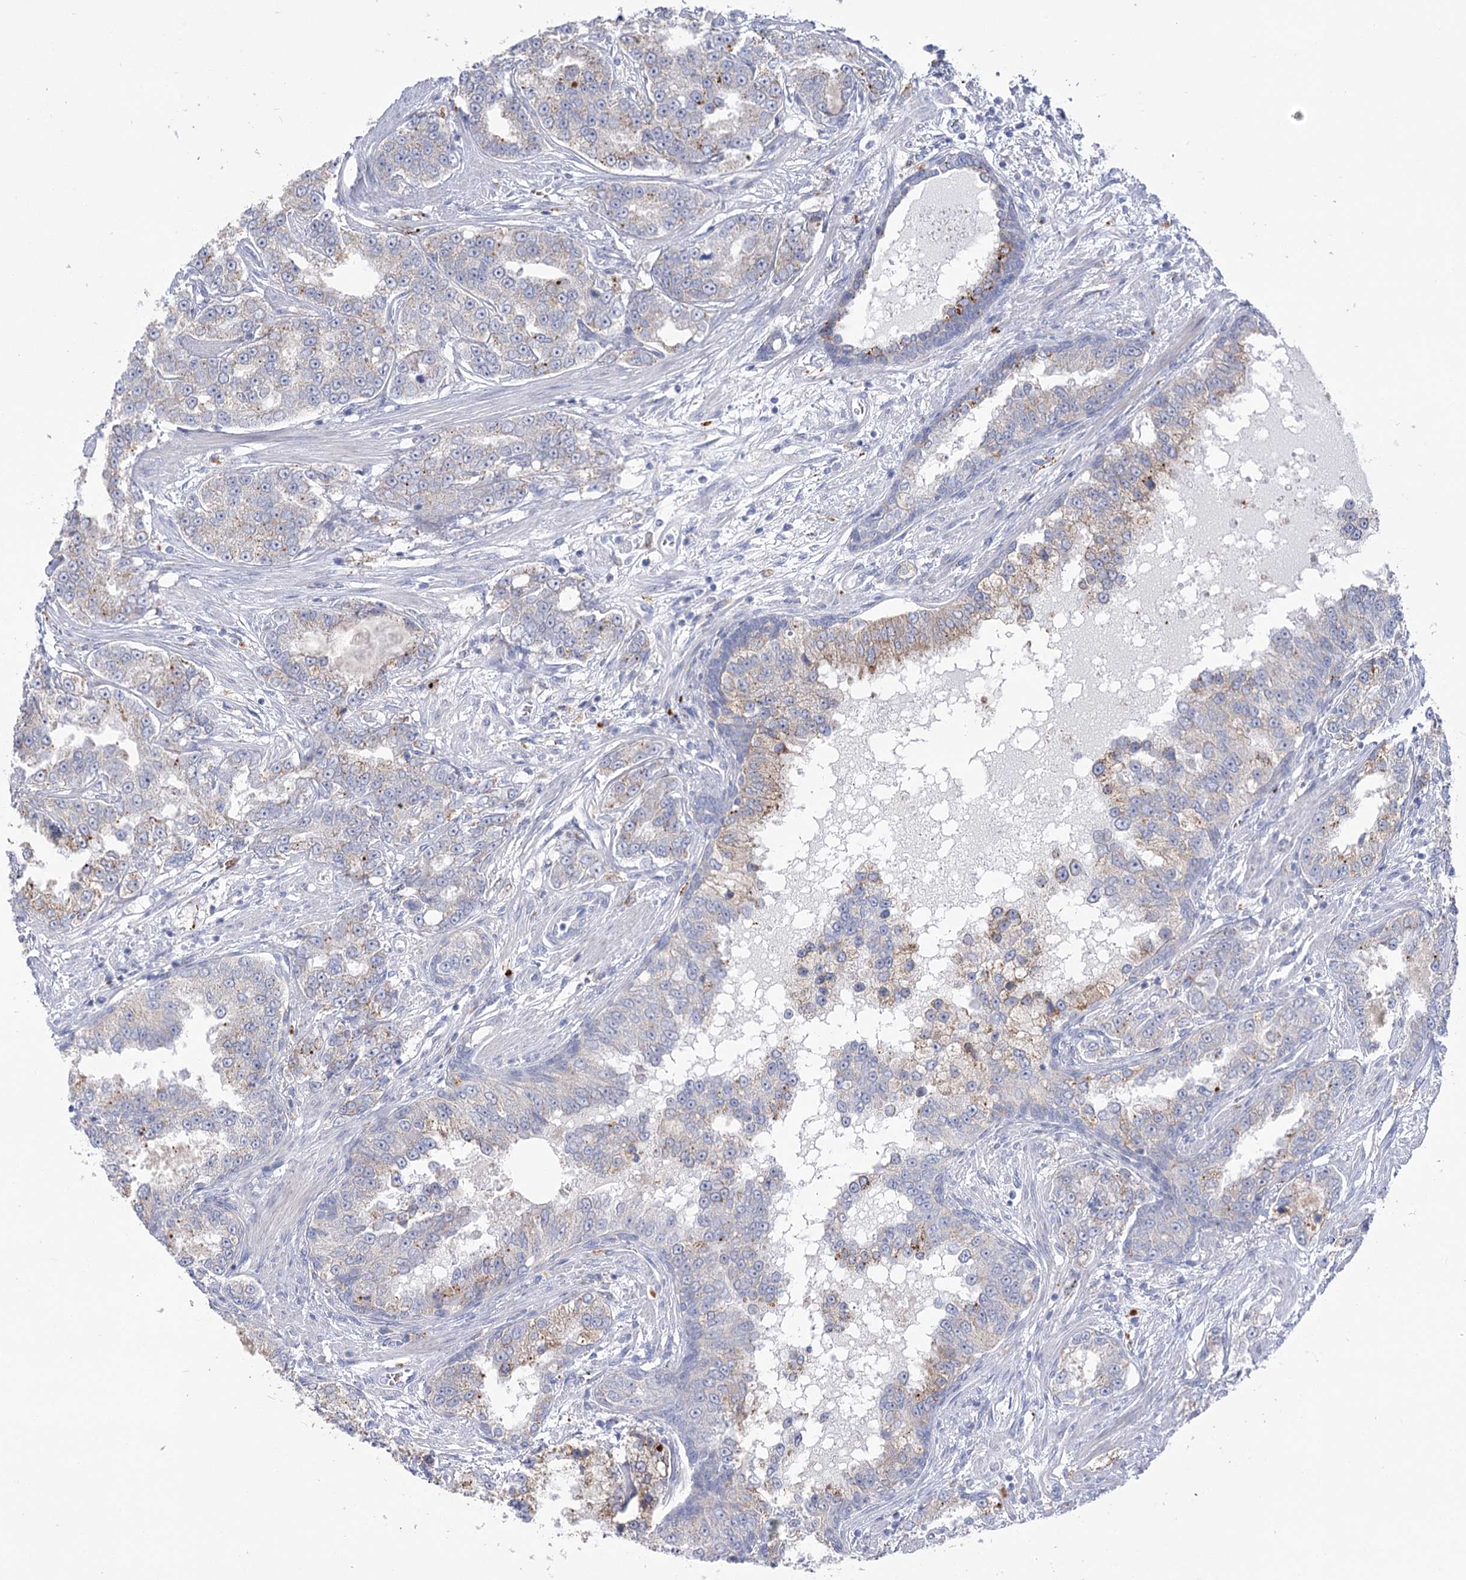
{"staining": {"intensity": "weak", "quantity": "25%-75%", "location": "cytoplasmic/membranous"}, "tissue": "prostate cancer", "cell_type": "Tumor cells", "image_type": "cancer", "snomed": [{"axis": "morphology", "description": "Normal tissue, NOS"}, {"axis": "morphology", "description": "Adenocarcinoma, High grade"}, {"axis": "topography", "description": "Prostate"}], "caption": "An image of high-grade adenocarcinoma (prostate) stained for a protein exhibits weak cytoplasmic/membranous brown staining in tumor cells.", "gene": "SIAE", "patient": {"sex": "male", "age": 83}}